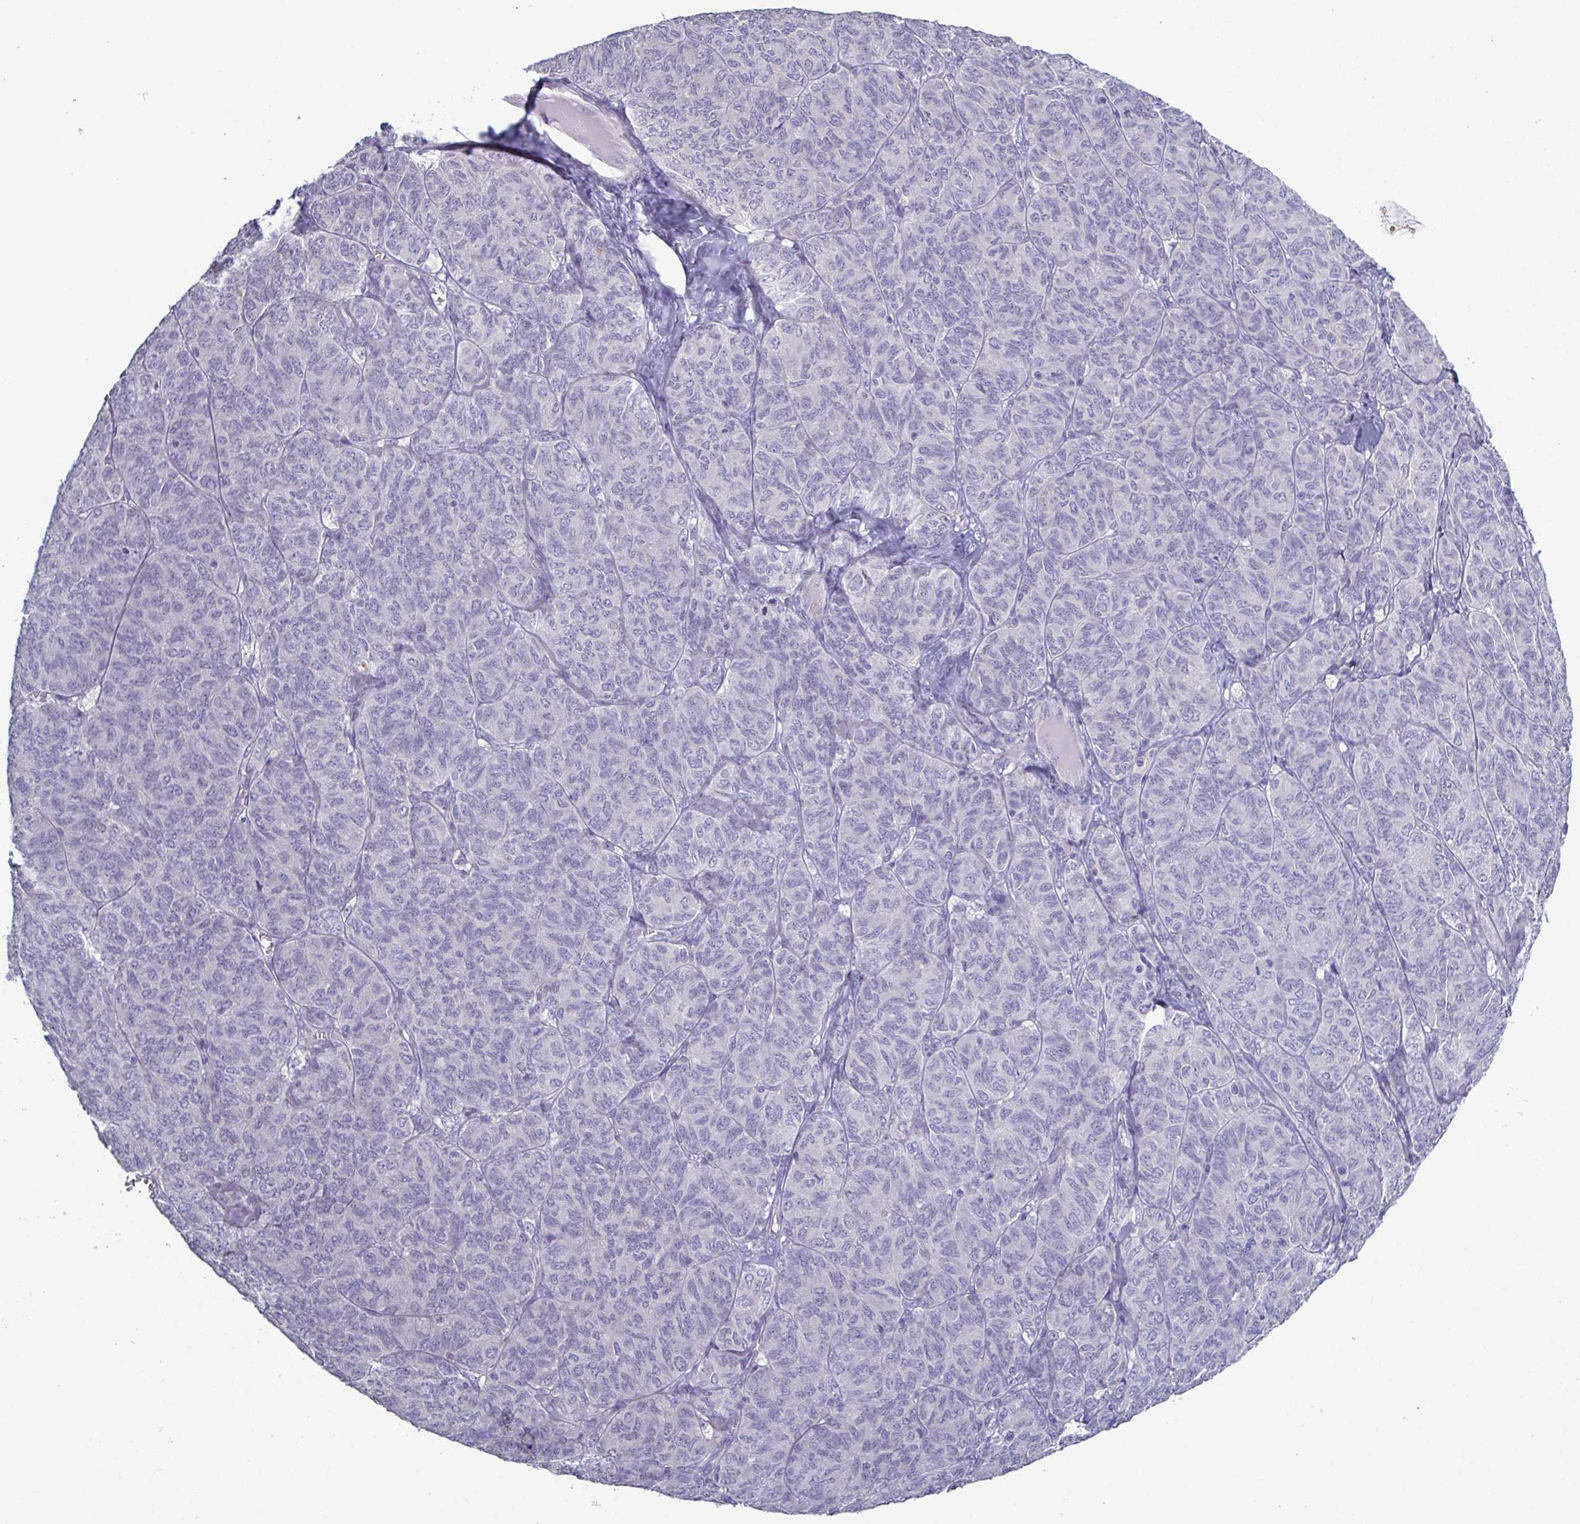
{"staining": {"intensity": "negative", "quantity": "none", "location": "none"}, "tissue": "ovarian cancer", "cell_type": "Tumor cells", "image_type": "cancer", "snomed": [{"axis": "morphology", "description": "Carcinoma, endometroid"}, {"axis": "topography", "description": "Ovary"}], "caption": "Micrograph shows no protein expression in tumor cells of ovarian cancer tissue. The staining is performed using DAB brown chromogen with nuclei counter-stained in using hematoxylin.", "gene": "GLDC", "patient": {"sex": "female", "age": 80}}